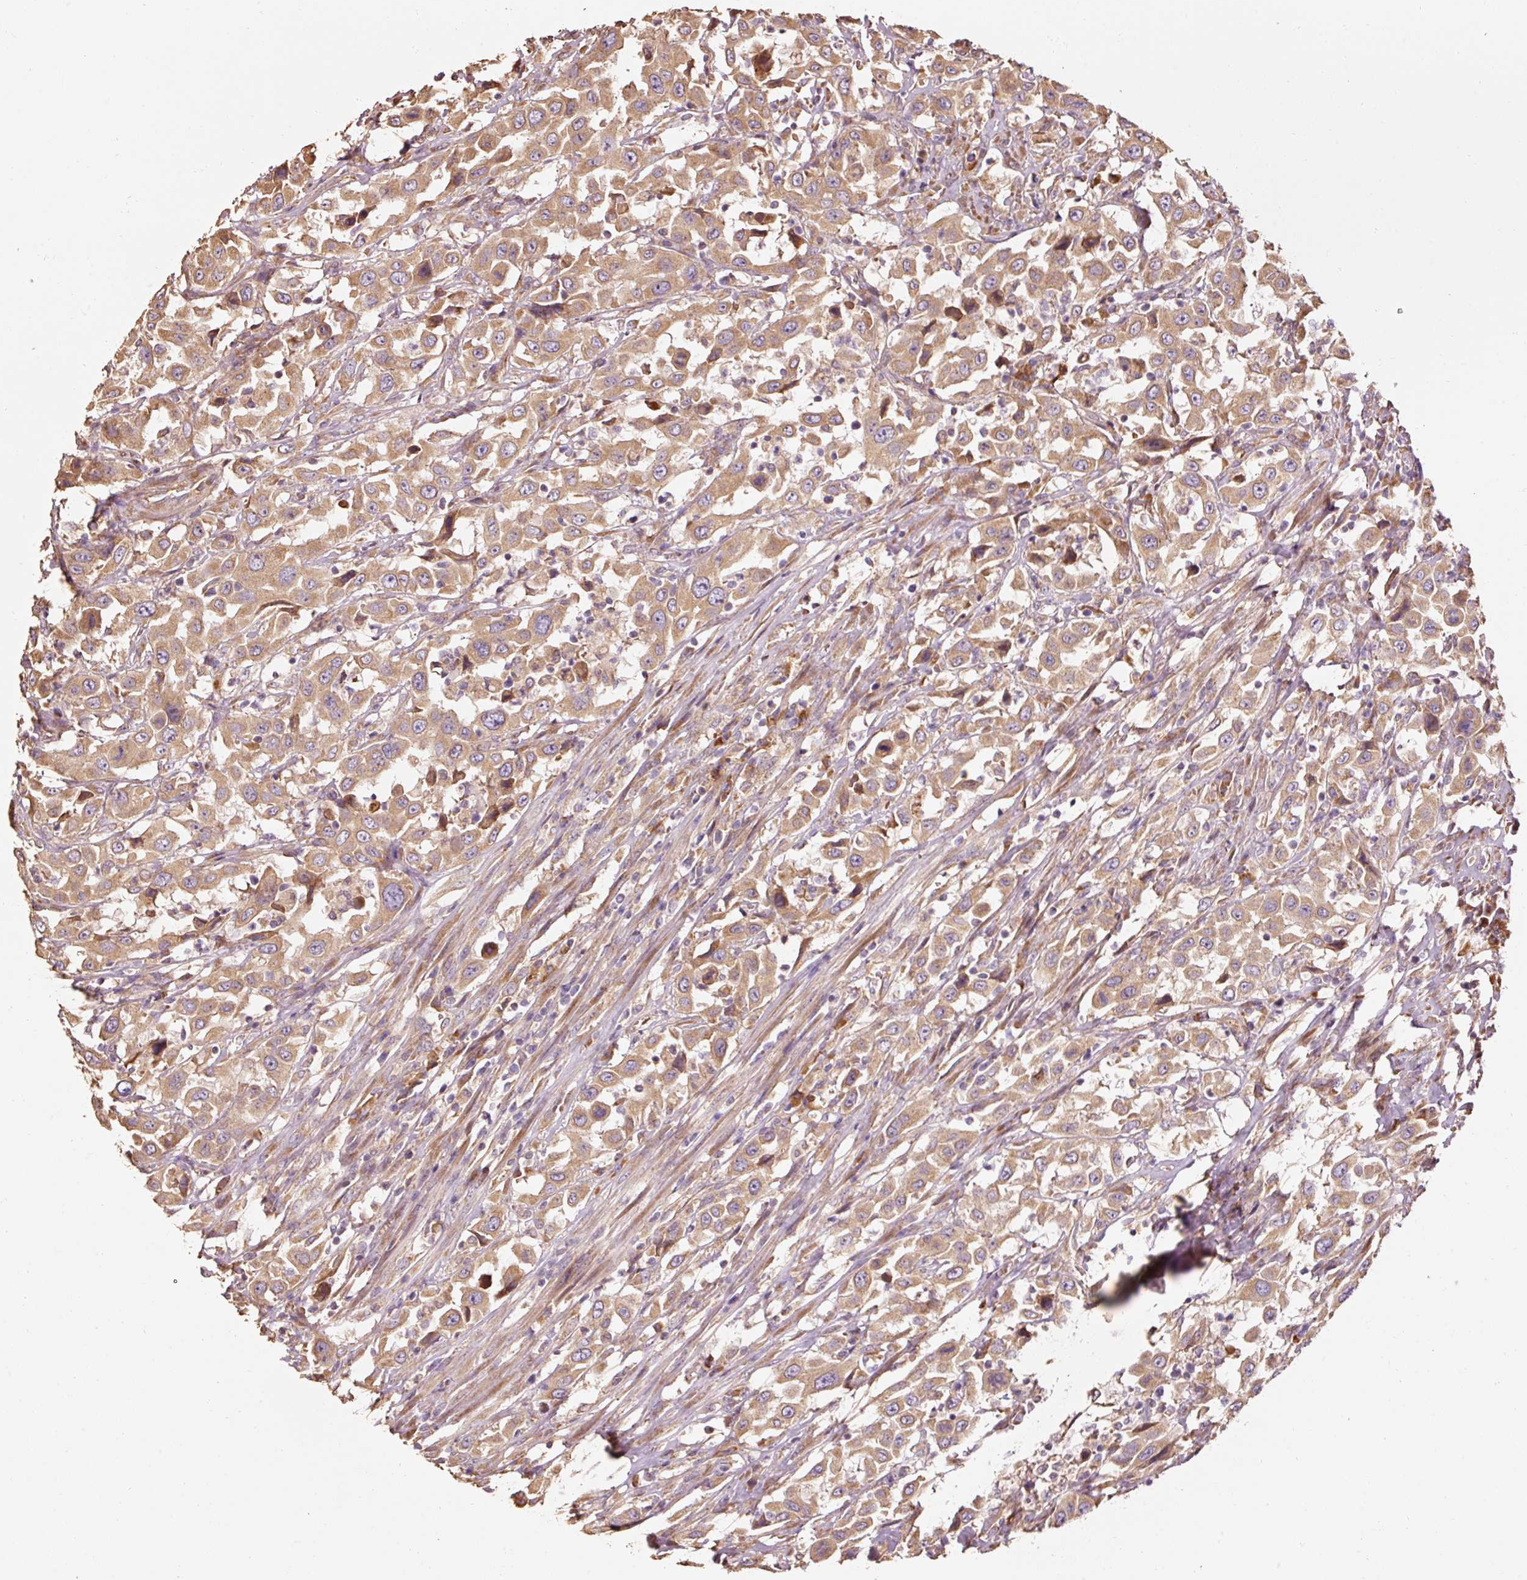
{"staining": {"intensity": "moderate", "quantity": ">75%", "location": "cytoplasmic/membranous"}, "tissue": "urothelial cancer", "cell_type": "Tumor cells", "image_type": "cancer", "snomed": [{"axis": "morphology", "description": "Urothelial carcinoma, High grade"}, {"axis": "topography", "description": "Urinary bladder"}], "caption": "Immunohistochemistry (IHC) (DAB (3,3'-diaminobenzidine)) staining of high-grade urothelial carcinoma exhibits moderate cytoplasmic/membranous protein staining in about >75% of tumor cells.", "gene": "EFHC1", "patient": {"sex": "male", "age": 61}}